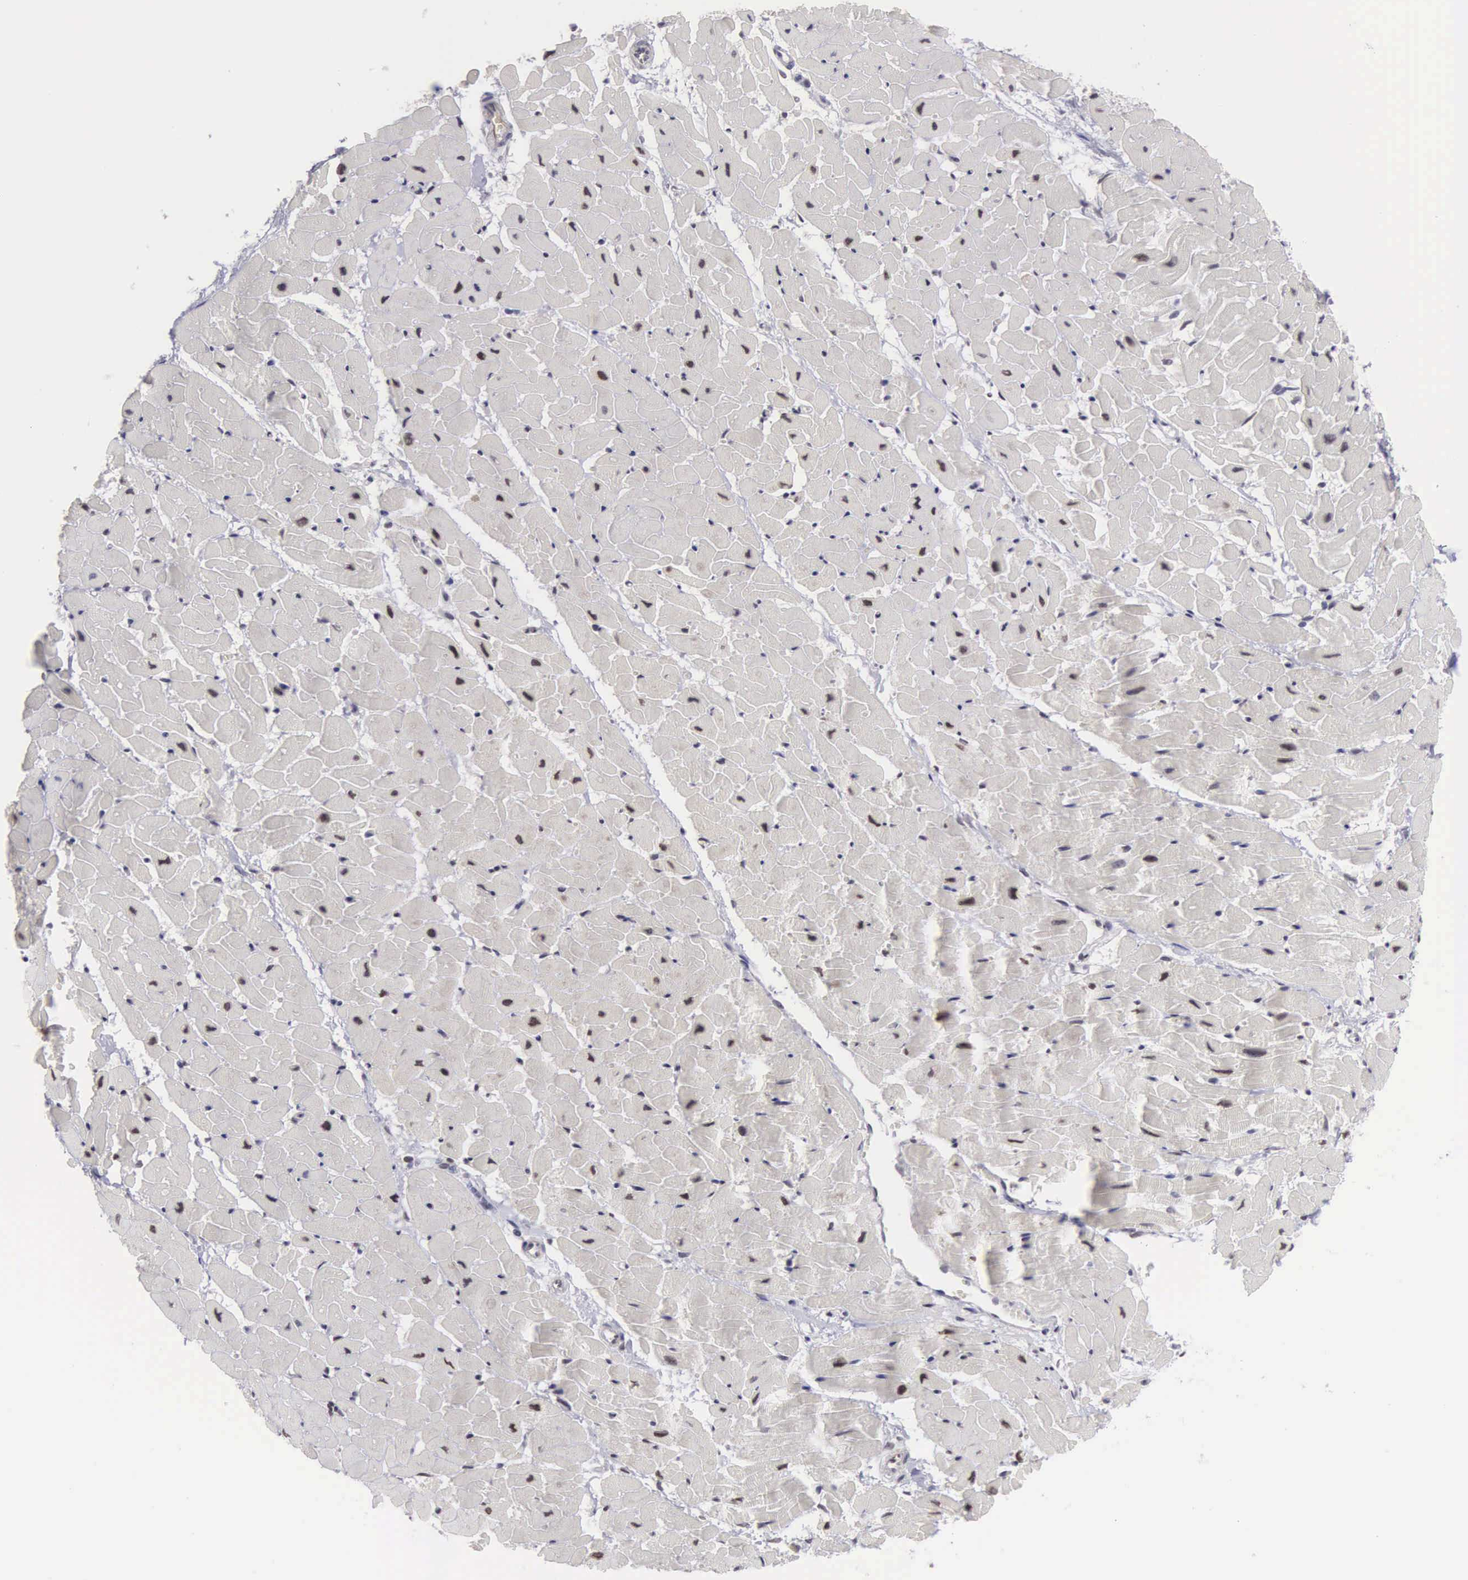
{"staining": {"intensity": "moderate", "quantity": "<25%", "location": "nuclear"}, "tissue": "heart muscle", "cell_type": "Cardiomyocytes", "image_type": "normal", "snomed": [{"axis": "morphology", "description": "Normal tissue, NOS"}, {"axis": "topography", "description": "Heart"}], "caption": "Moderate nuclear expression for a protein is present in approximately <25% of cardiomyocytes of benign heart muscle using immunohistochemistry.", "gene": "MORC2", "patient": {"sex": "female", "age": 19}}